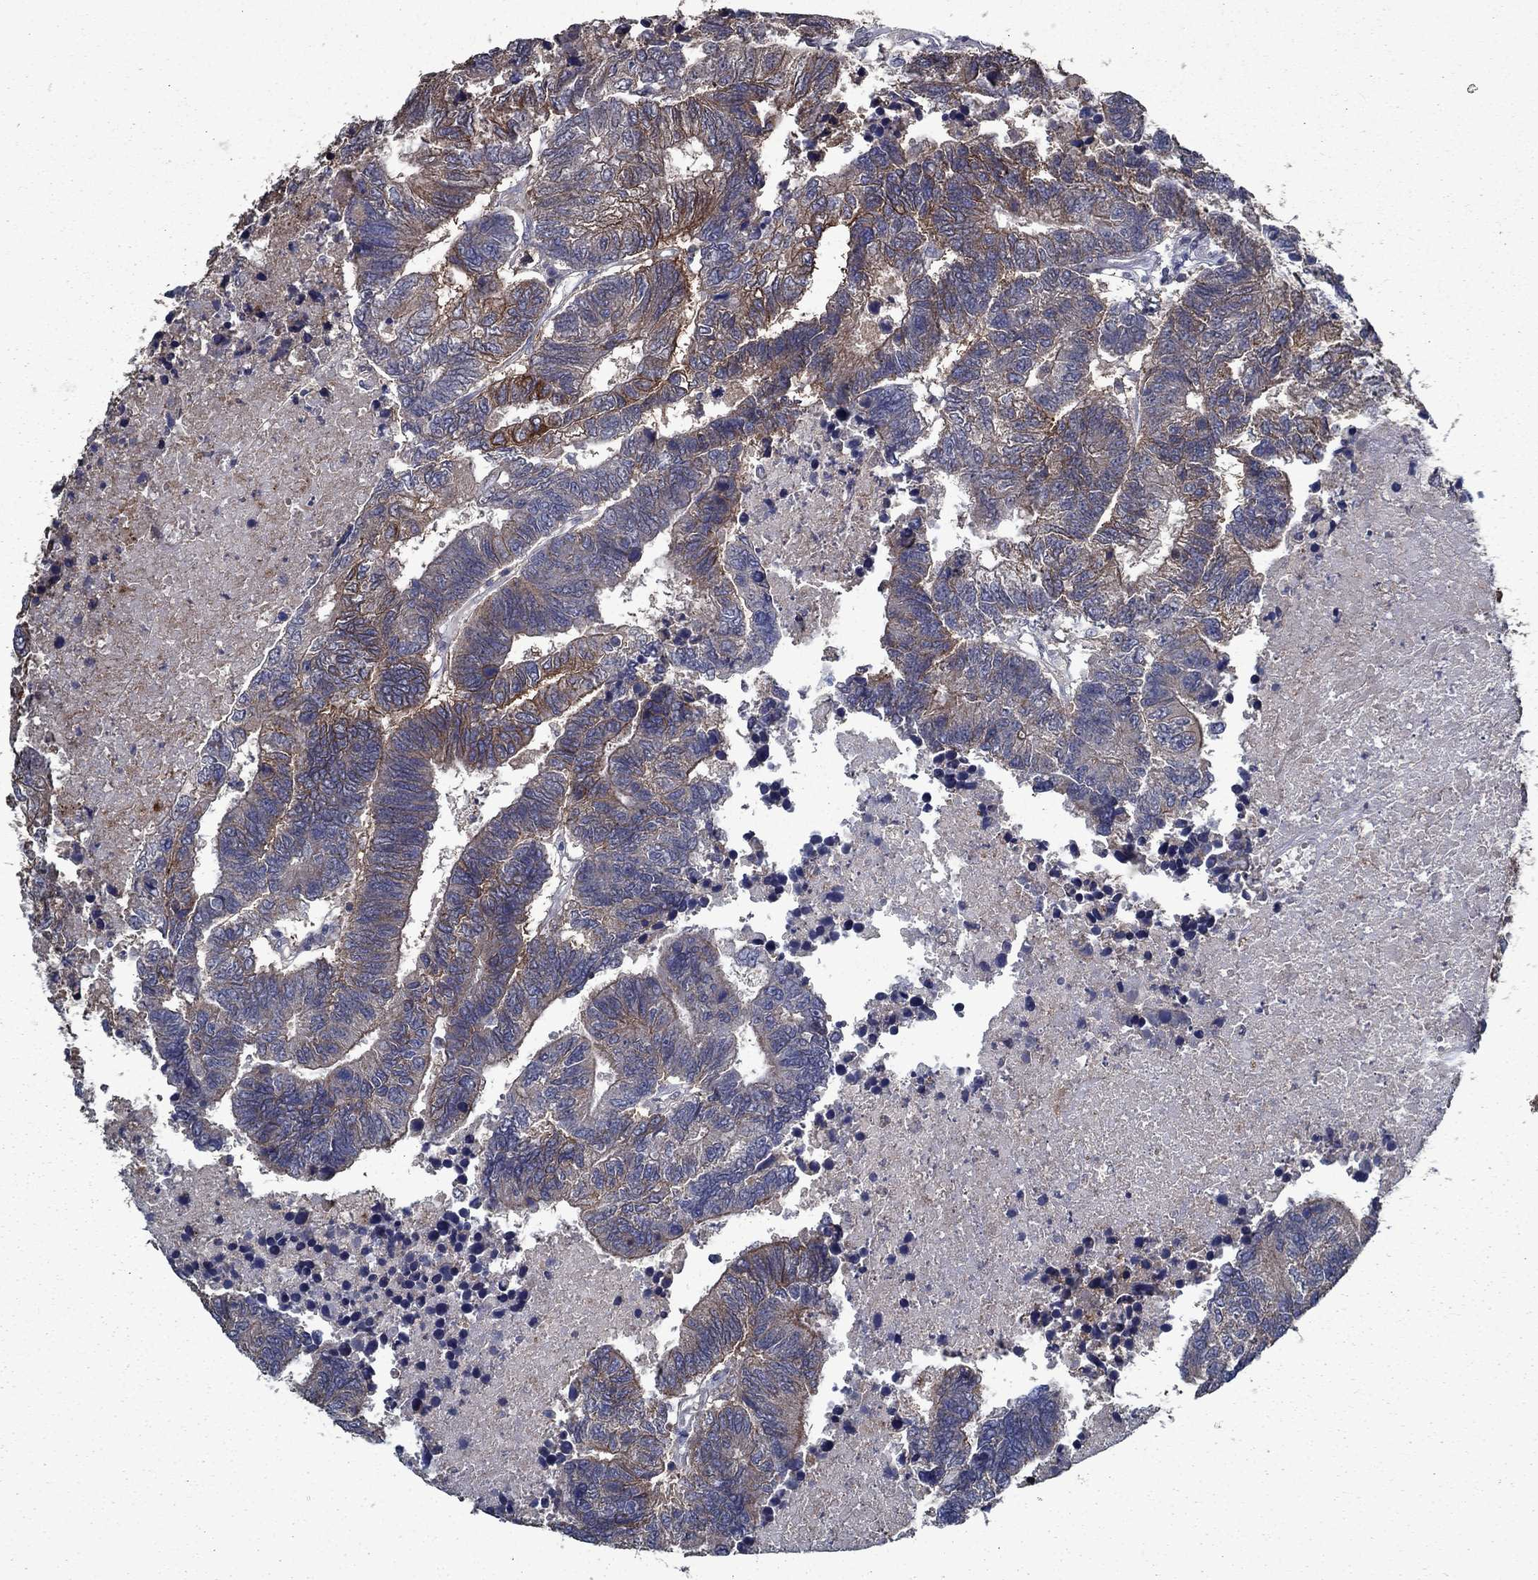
{"staining": {"intensity": "strong", "quantity": "<25%", "location": "cytoplasmic/membranous"}, "tissue": "colorectal cancer", "cell_type": "Tumor cells", "image_type": "cancer", "snomed": [{"axis": "morphology", "description": "Adenocarcinoma, NOS"}, {"axis": "topography", "description": "Colon"}], "caption": "Colorectal cancer (adenocarcinoma) stained with a brown dye shows strong cytoplasmic/membranous positive positivity in approximately <25% of tumor cells.", "gene": "SLC44A1", "patient": {"sex": "female", "age": 48}}